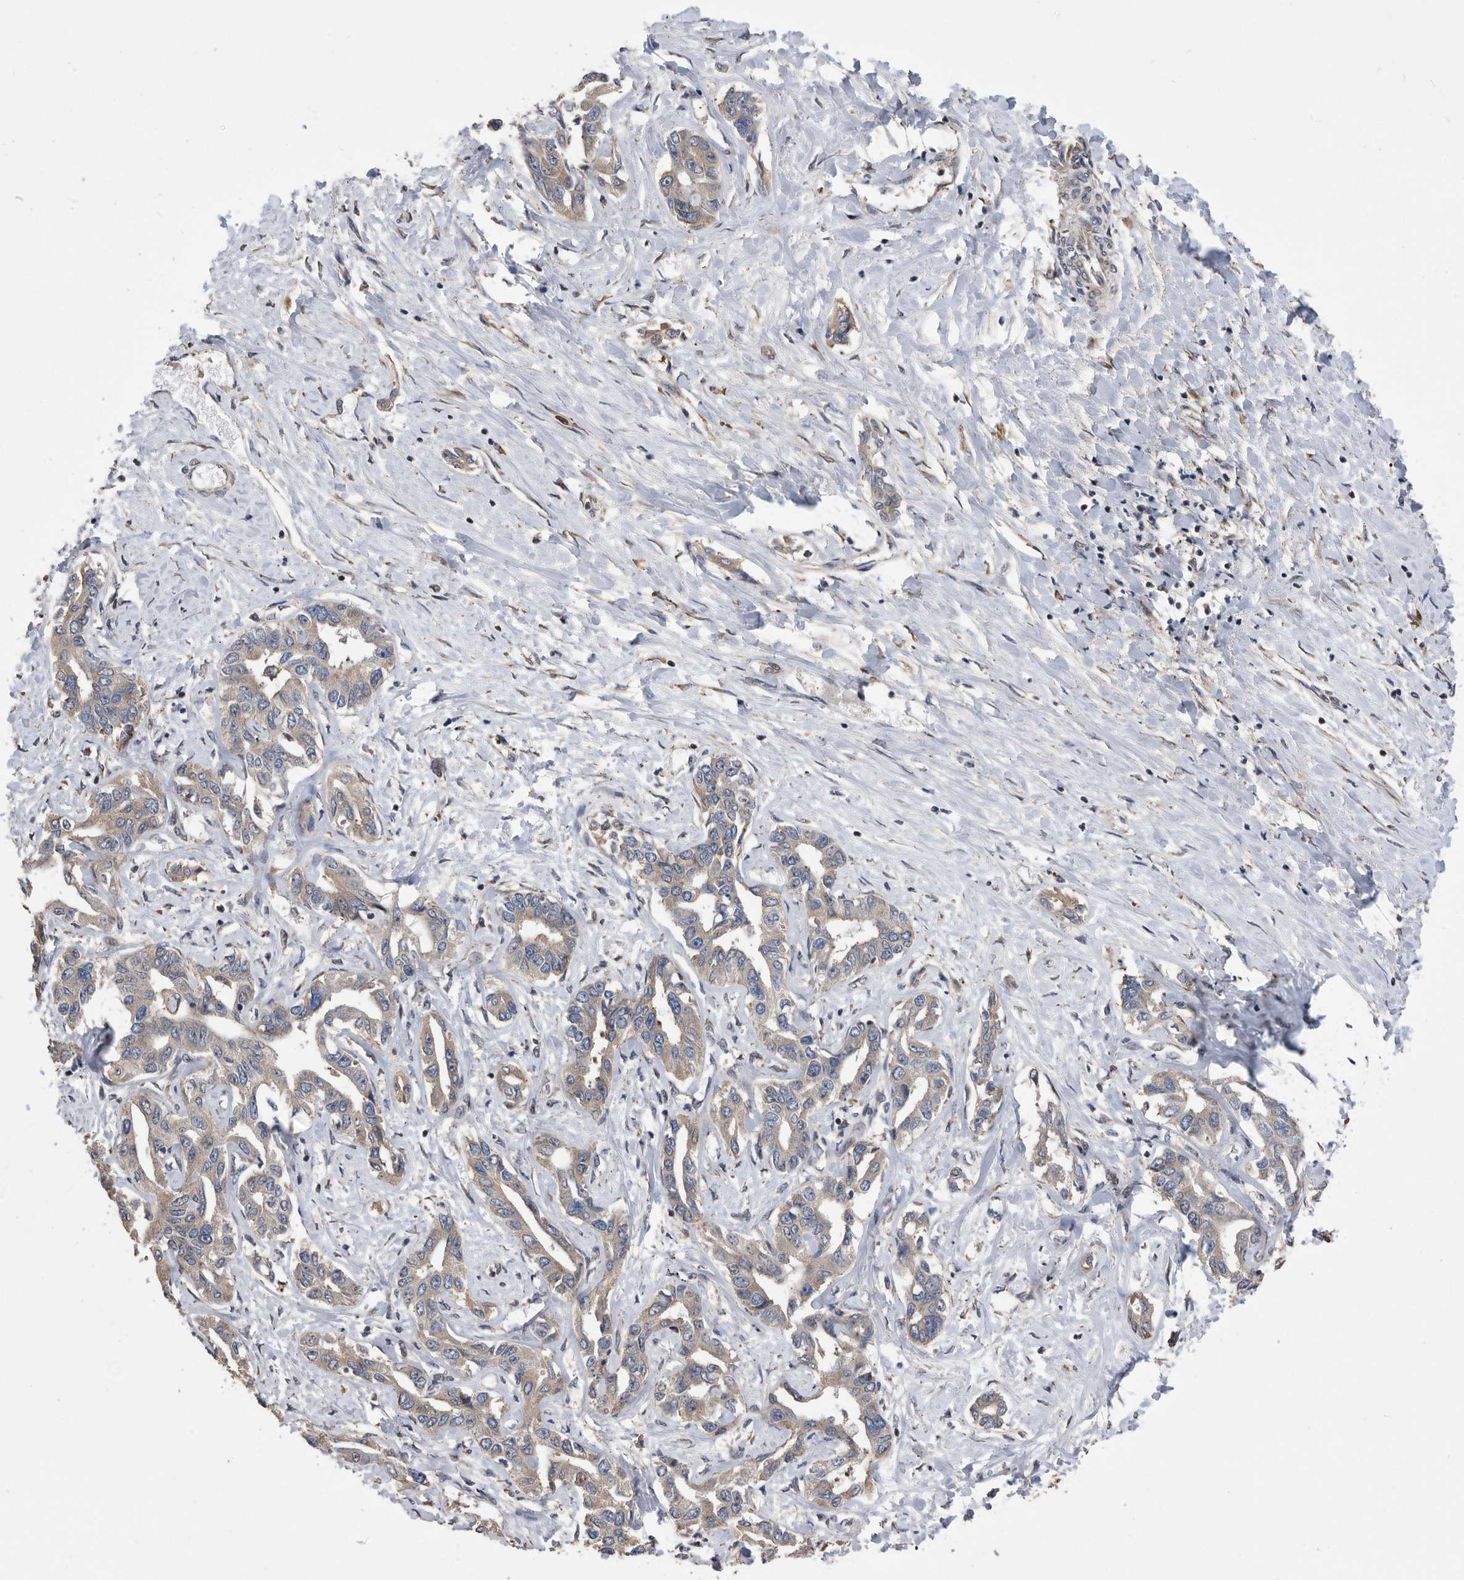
{"staining": {"intensity": "weak", "quantity": ">75%", "location": "cytoplasmic/membranous"}, "tissue": "liver cancer", "cell_type": "Tumor cells", "image_type": "cancer", "snomed": [{"axis": "morphology", "description": "Cholangiocarcinoma"}, {"axis": "topography", "description": "Liver"}], "caption": "Human liver cholangiocarcinoma stained for a protein (brown) exhibits weak cytoplasmic/membranous positive expression in approximately >75% of tumor cells.", "gene": "SERINC2", "patient": {"sex": "male", "age": 59}}